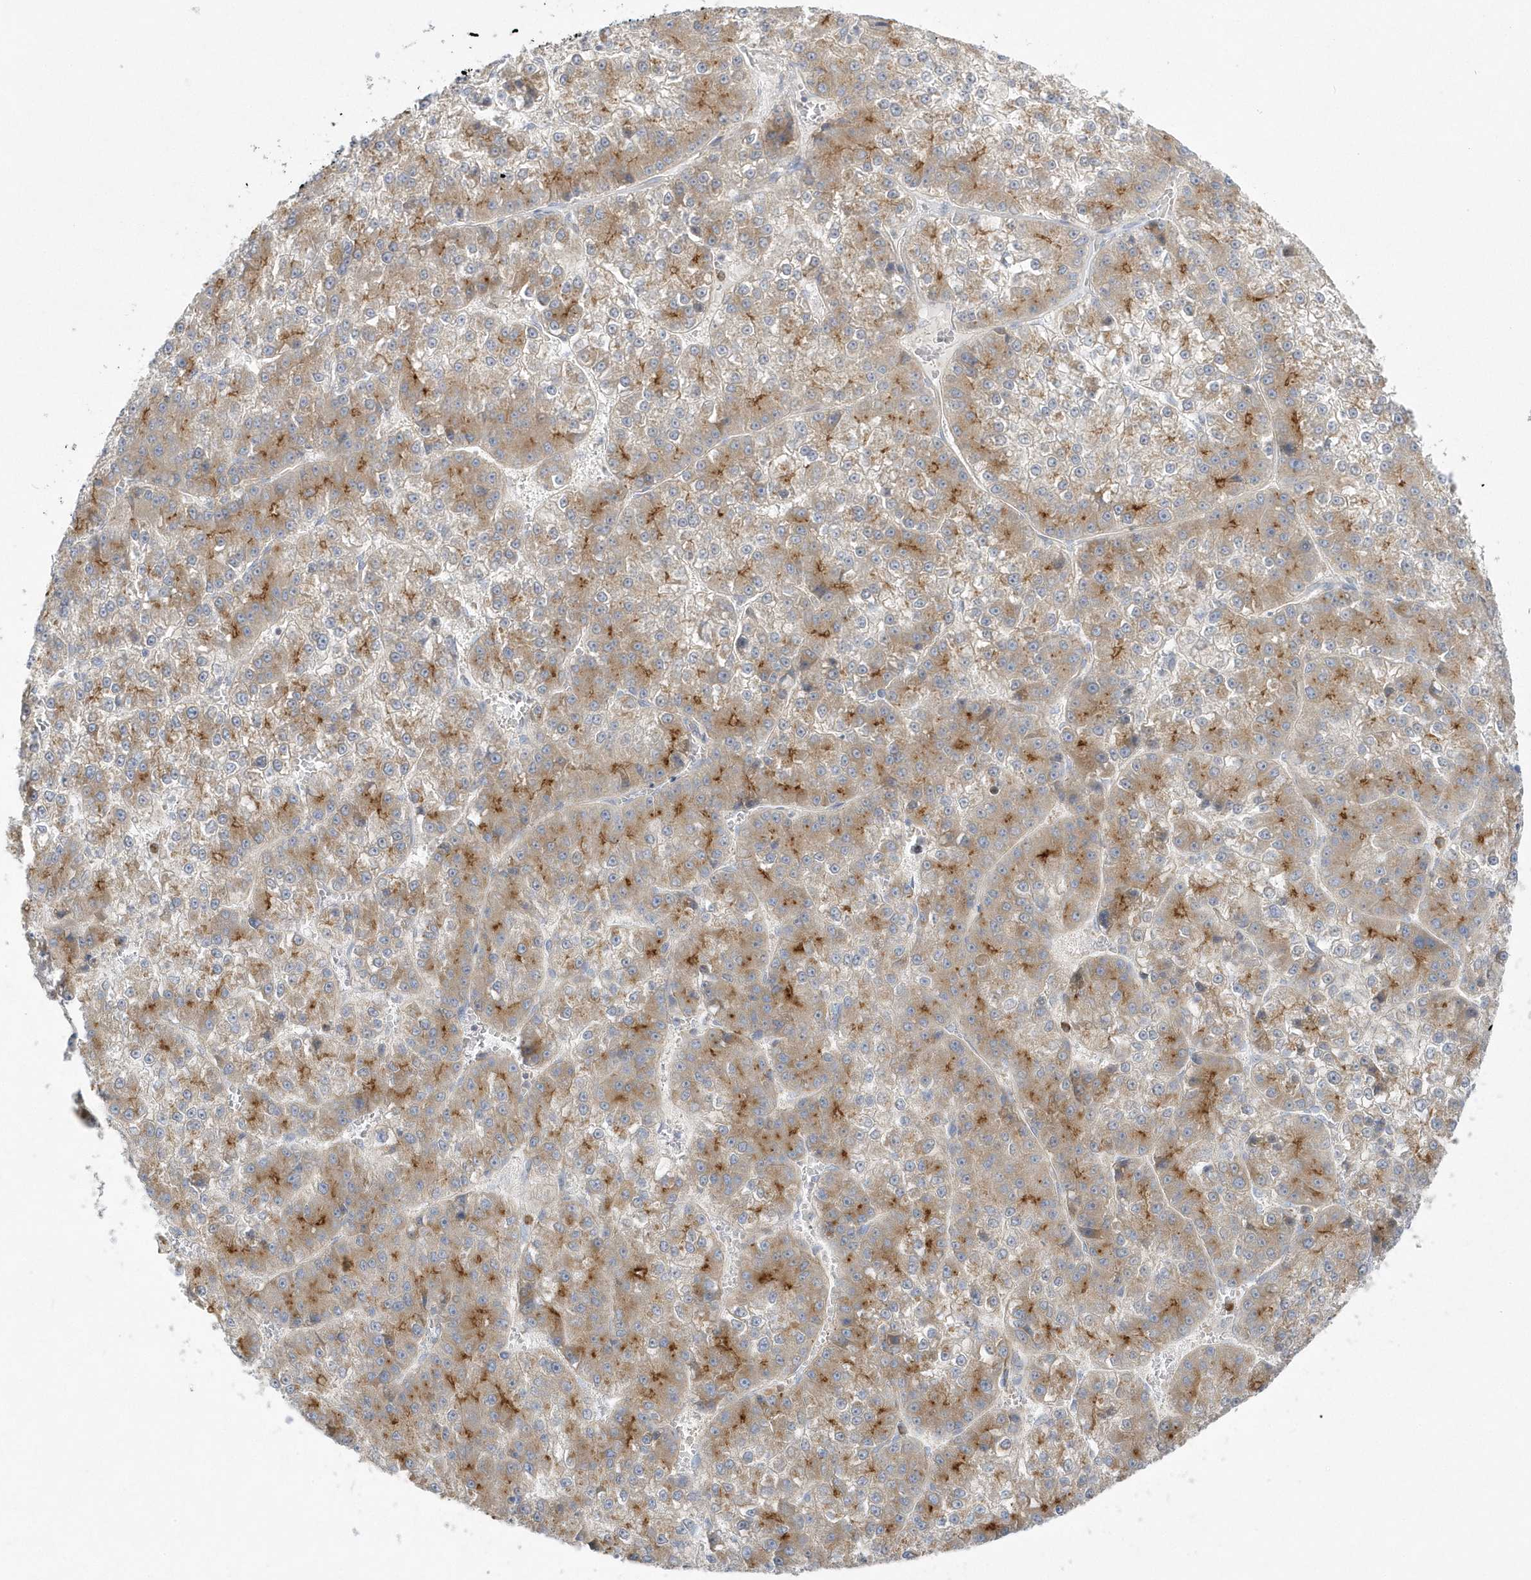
{"staining": {"intensity": "moderate", "quantity": ">75%", "location": "cytoplasmic/membranous"}, "tissue": "liver cancer", "cell_type": "Tumor cells", "image_type": "cancer", "snomed": [{"axis": "morphology", "description": "Carcinoma, Hepatocellular, NOS"}, {"axis": "topography", "description": "Liver"}], "caption": "Immunohistochemistry (DAB (3,3'-diaminobenzidine)) staining of human hepatocellular carcinoma (liver) reveals moderate cytoplasmic/membranous protein expression in approximately >75% of tumor cells. Immunohistochemistry (ihc) stains the protein in brown and the nuclei are stained blue.", "gene": "DNAJC18", "patient": {"sex": "female", "age": 73}}